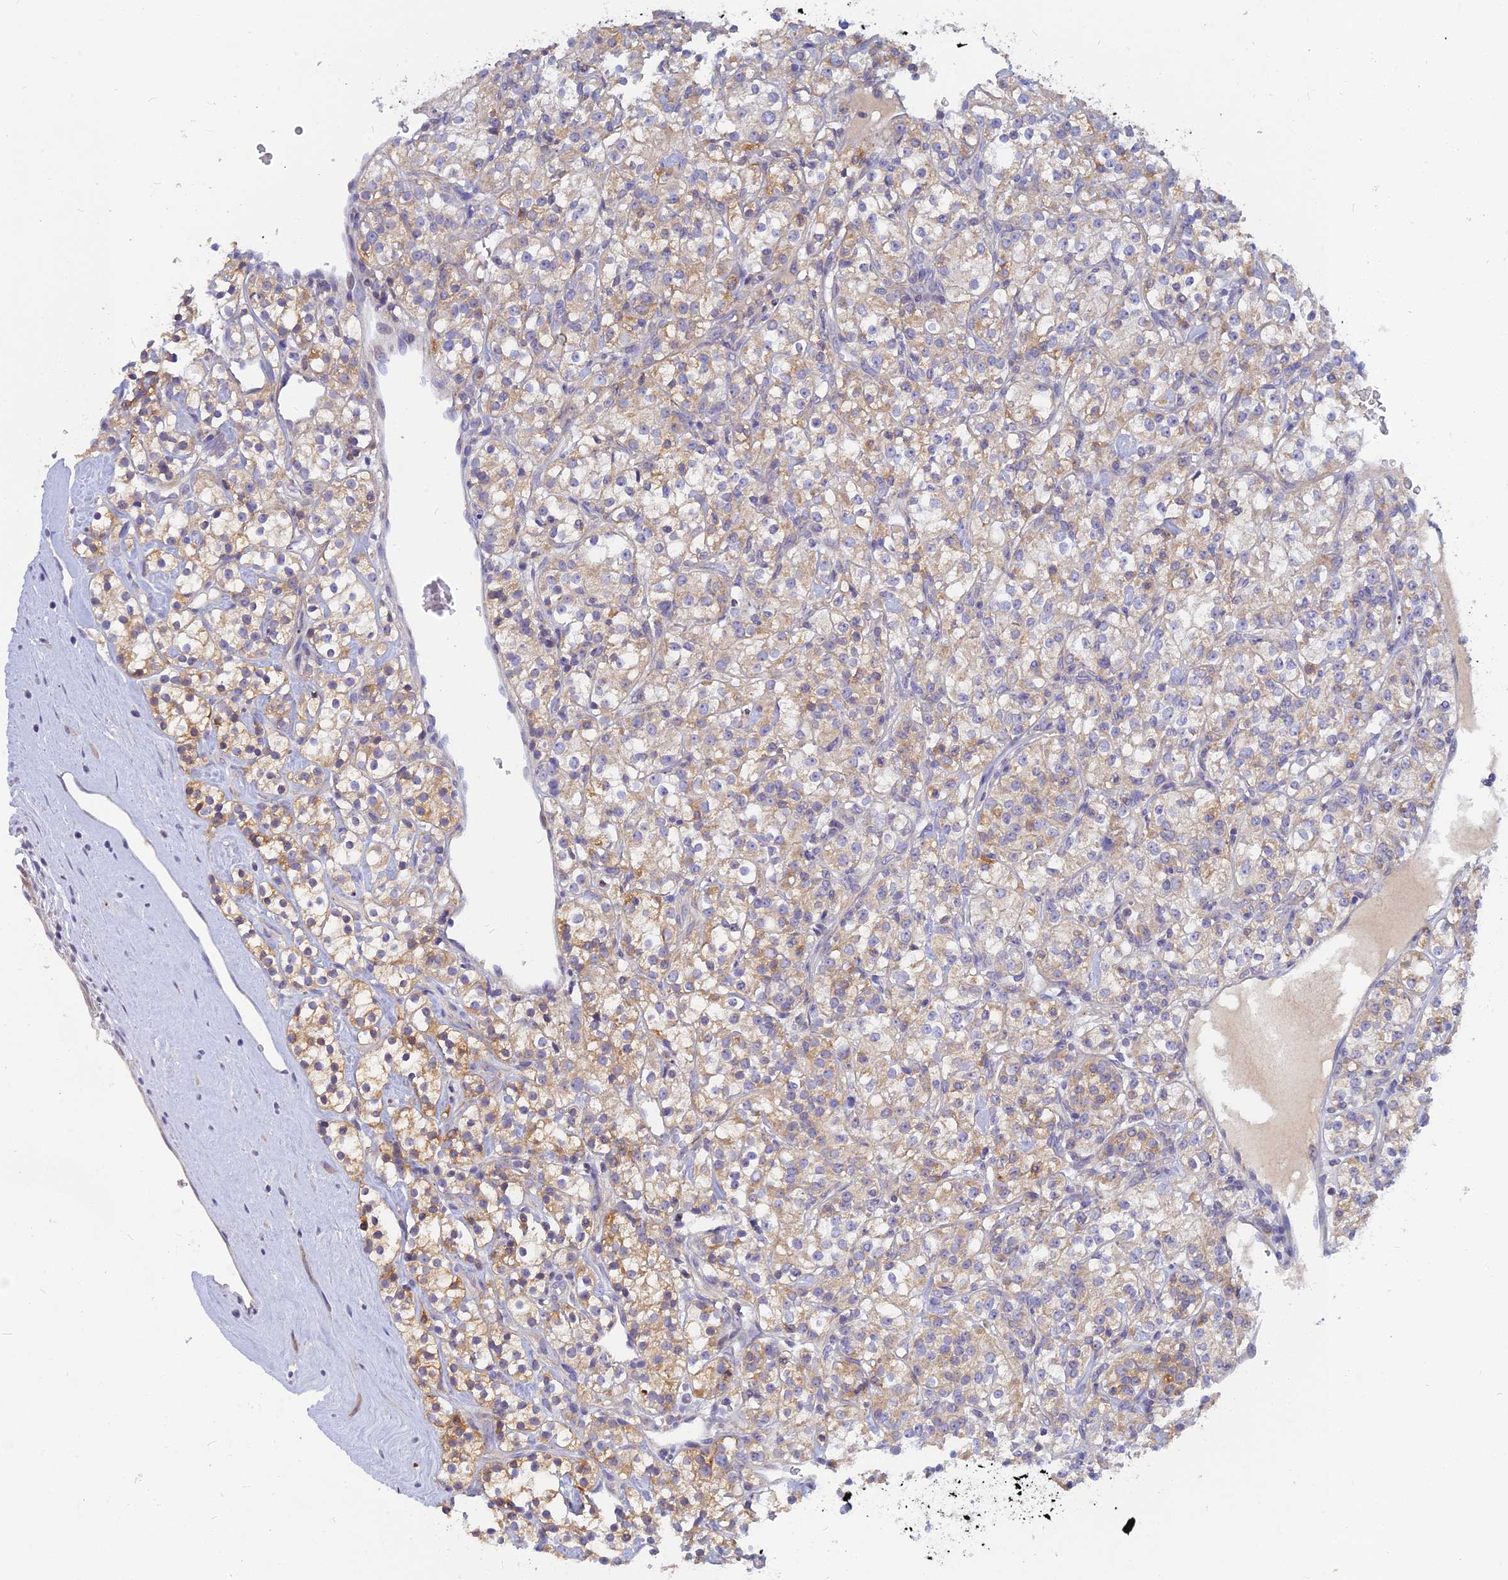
{"staining": {"intensity": "moderate", "quantity": ">75%", "location": "cytoplasmic/membranous"}, "tissue": "renal cancer", "cell_type": "Tumor cells", "image_type": "cancer", "snomed": [{"axis": "morphology", "description": "Adenocarcinoma, NOS"}, {"axis": "topography", "description": "Kidney"}], "caption": "Immunohistochemical staining of renal adenocarcinoma demonstrates moderate cytoplasmic/membranous protein positivity in approximately >75% of tumor cells.", "gene": "CACNA1B", "patient": {"sex": "male", "age": 77}}